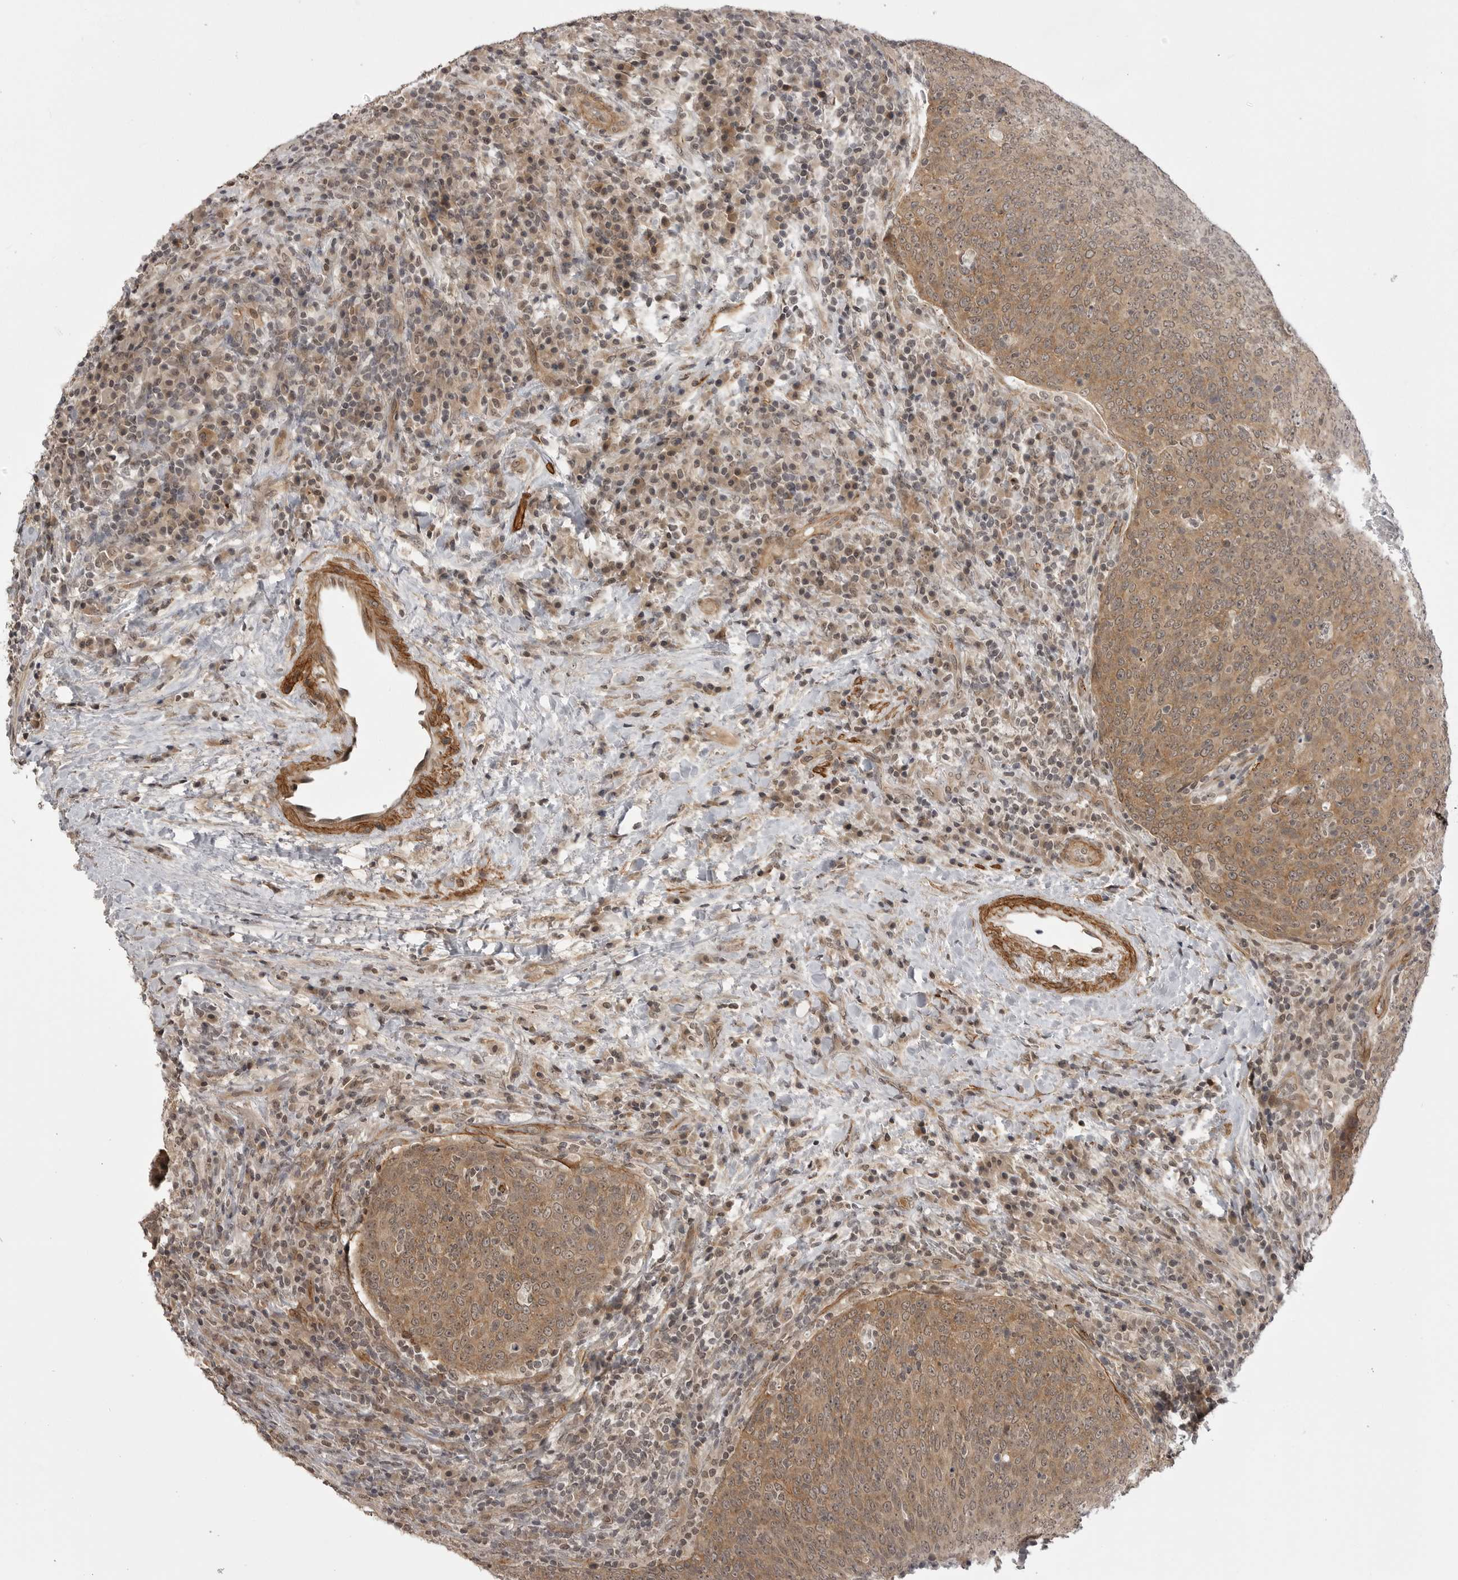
{"staining": {"intensity": "moderate", "quantity": ">75%", "location": "cytoplasmic/membranous"}, "tissue": "head and neck cancer", "cell_type": "Tumor cells", "image_type": "cancer", "snomed": [{"axis": "morphology", "description": "Squamous cell carcinoma, NOS"}, {"axis": "morphology", "description": "Squamous cell carcinoma, metastatic, NOS"}, {"axis": "topography", "description": "Lymph node"}, {"axis": "topography", "description": "Head-Neck"}], "caption": "A medium amount of moderate cytoplasmic/membranous expression is seen in approximately >75% of tumor cells in head and neck cancer (metastatic squamous cell carcinoma) tissue.", "gene": "SORBS1", "patient": {"sex": "male", "age": 62}}